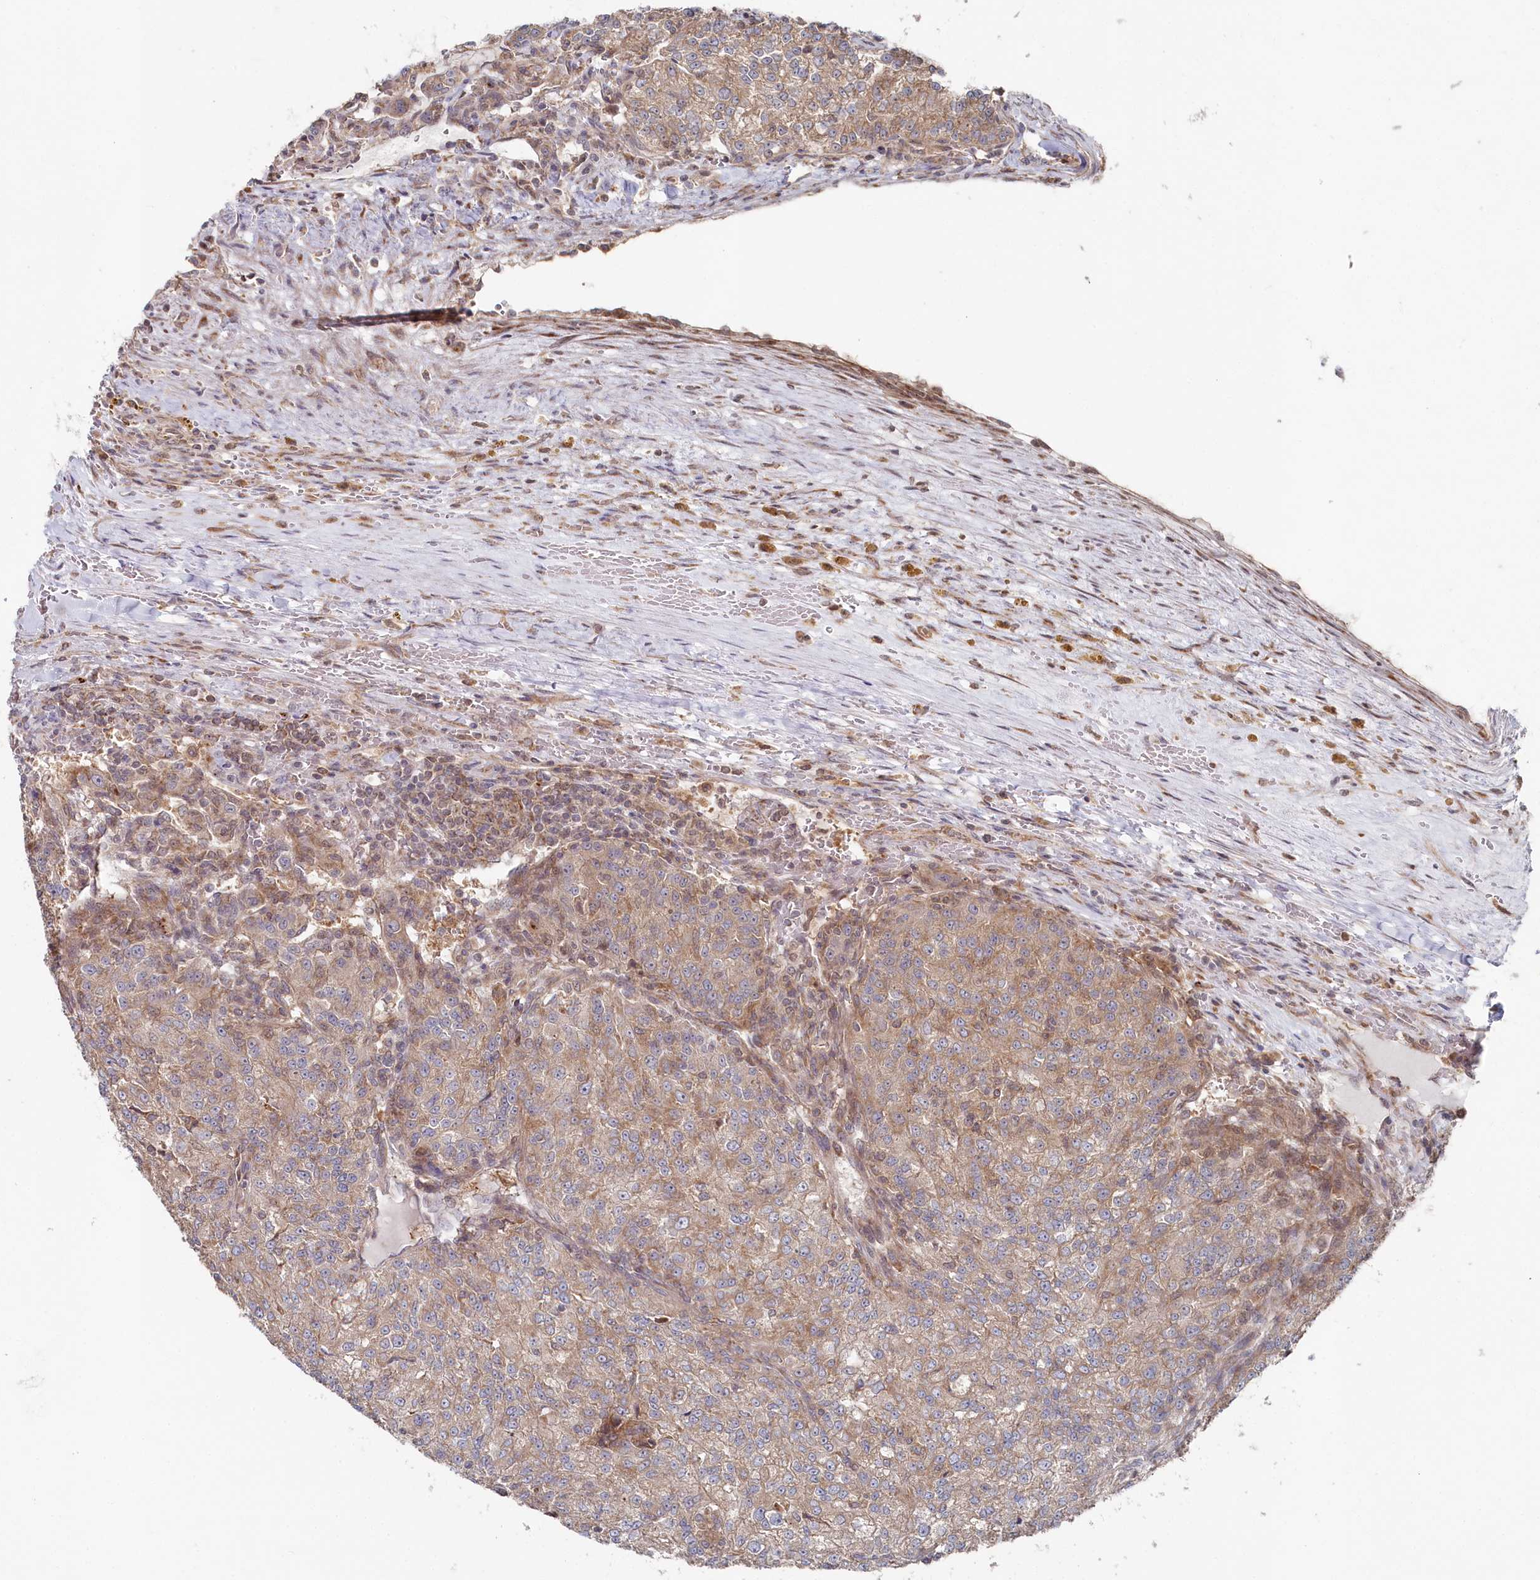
{"staining": {"intensity": "weak", "quantity": "25%-75%", "location": "cytoplasmic/membranous"}, "tissue": "renal cancer", "cell_type": "Tumor cells", "image_type": "cancer", "snomed": [{"axis": "morphology", "description": "Adenocarcinoma, NOS"}, {"axis": "topography", "description": "Kidney"}], "caption": "Protein expression analysis of renal cancer (adenocarcinoma) shows weak cytoplasmic/membranous expression in approximately 25%-75% of tumor cells. (Stains: DAB (3,3'-diaminobenzidine) in brown, nuclei in blue, Microscopy: brightfield microscopy at high magnification).", "gene": "WAPL", "patient": {"sex": "female", "age": 63}}